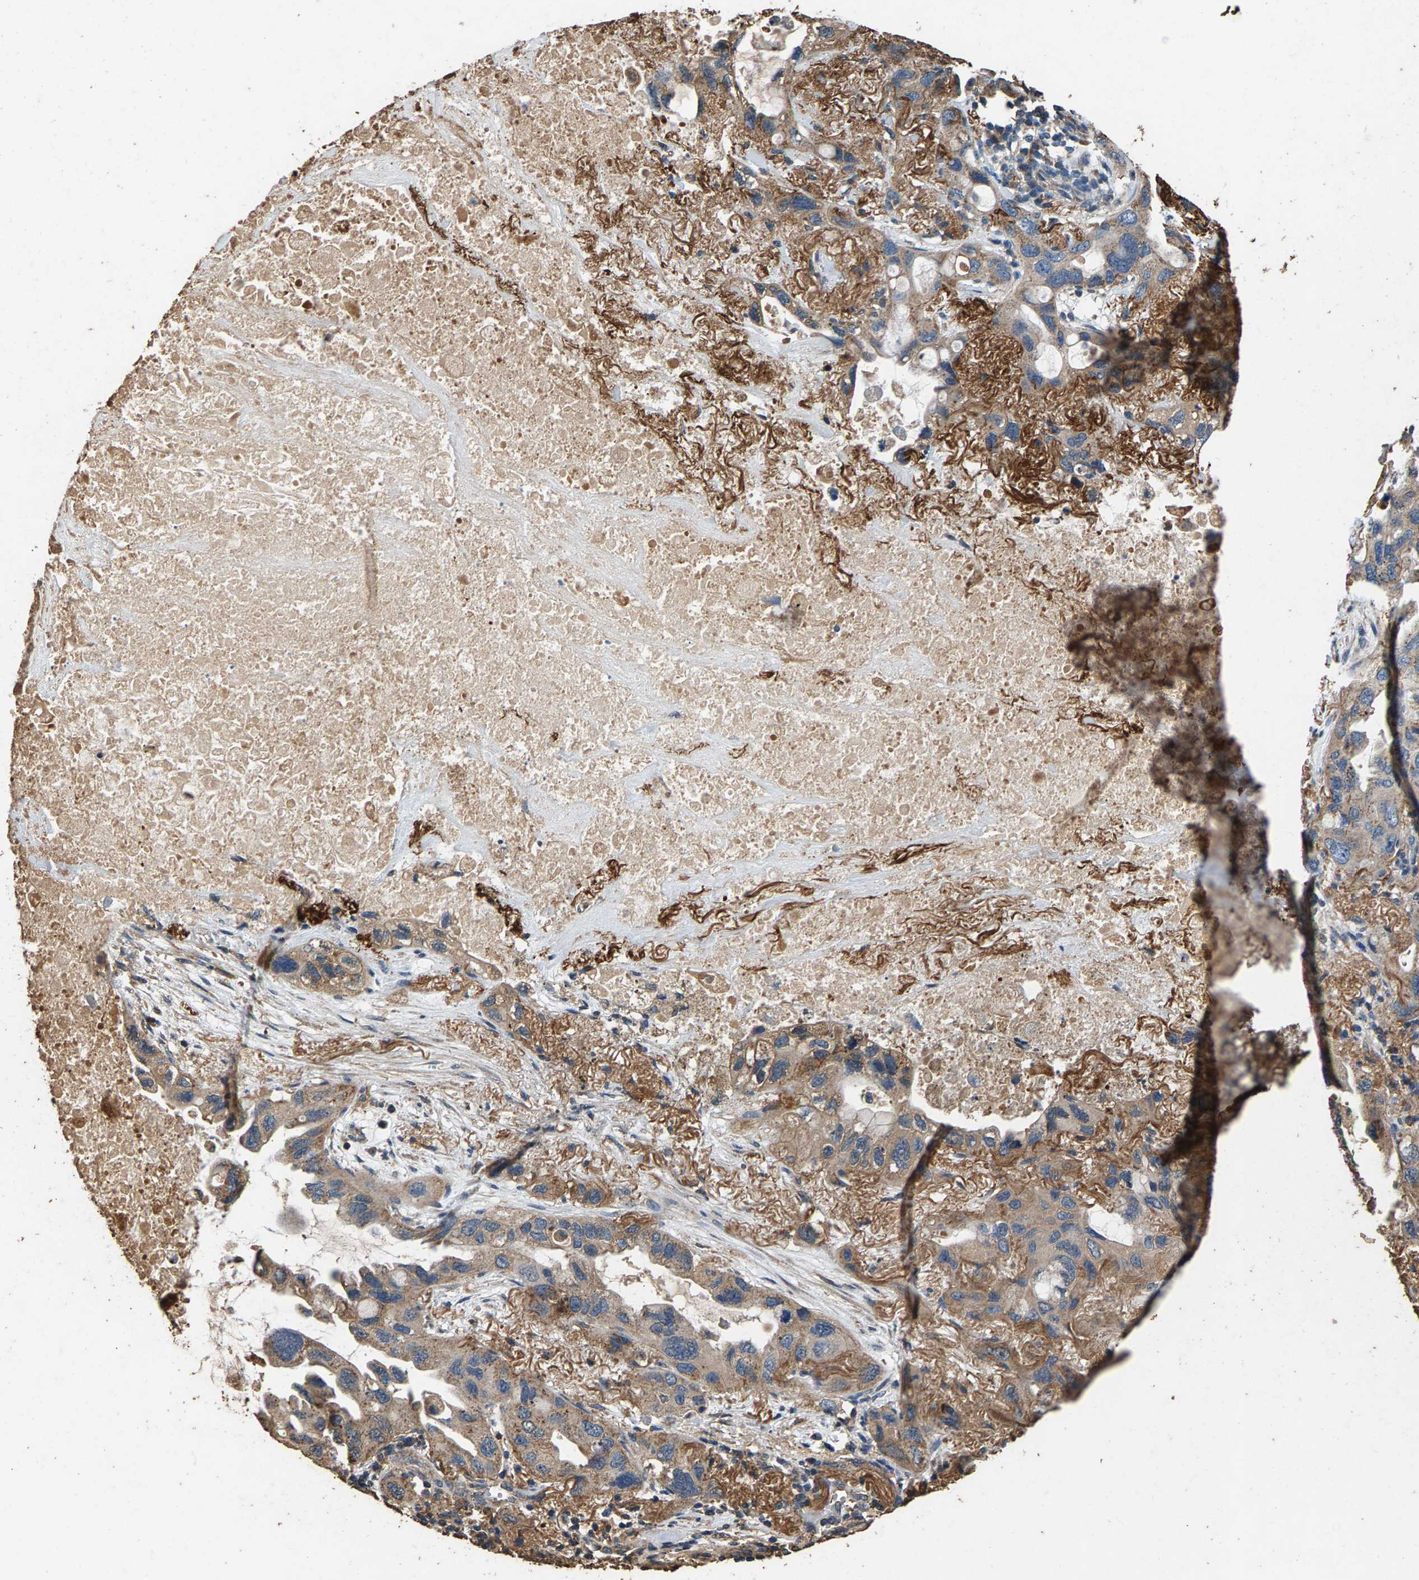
{"staining": {"intensity": "weak", "quantity": ">75%", "location": "cytoplasmic/membranous"}, "tissue": "lung cancer", "cell_type": "Tumor cells", "image_type": "cancer", "snomed": [{"axis": "morphology", "description": "Squamous cell carcinoma, NOS"}, {"axis": "topography", "description": "Lung"}], "caption": "Brown immunohistochemical staining in lung squamous cell carcinoma exhibits weak cytoplasmic/membranous positivity in approximately >75% of tumor cells.", "gene": "MRPL27", "patient": {"sex": "female", "age": 73}}